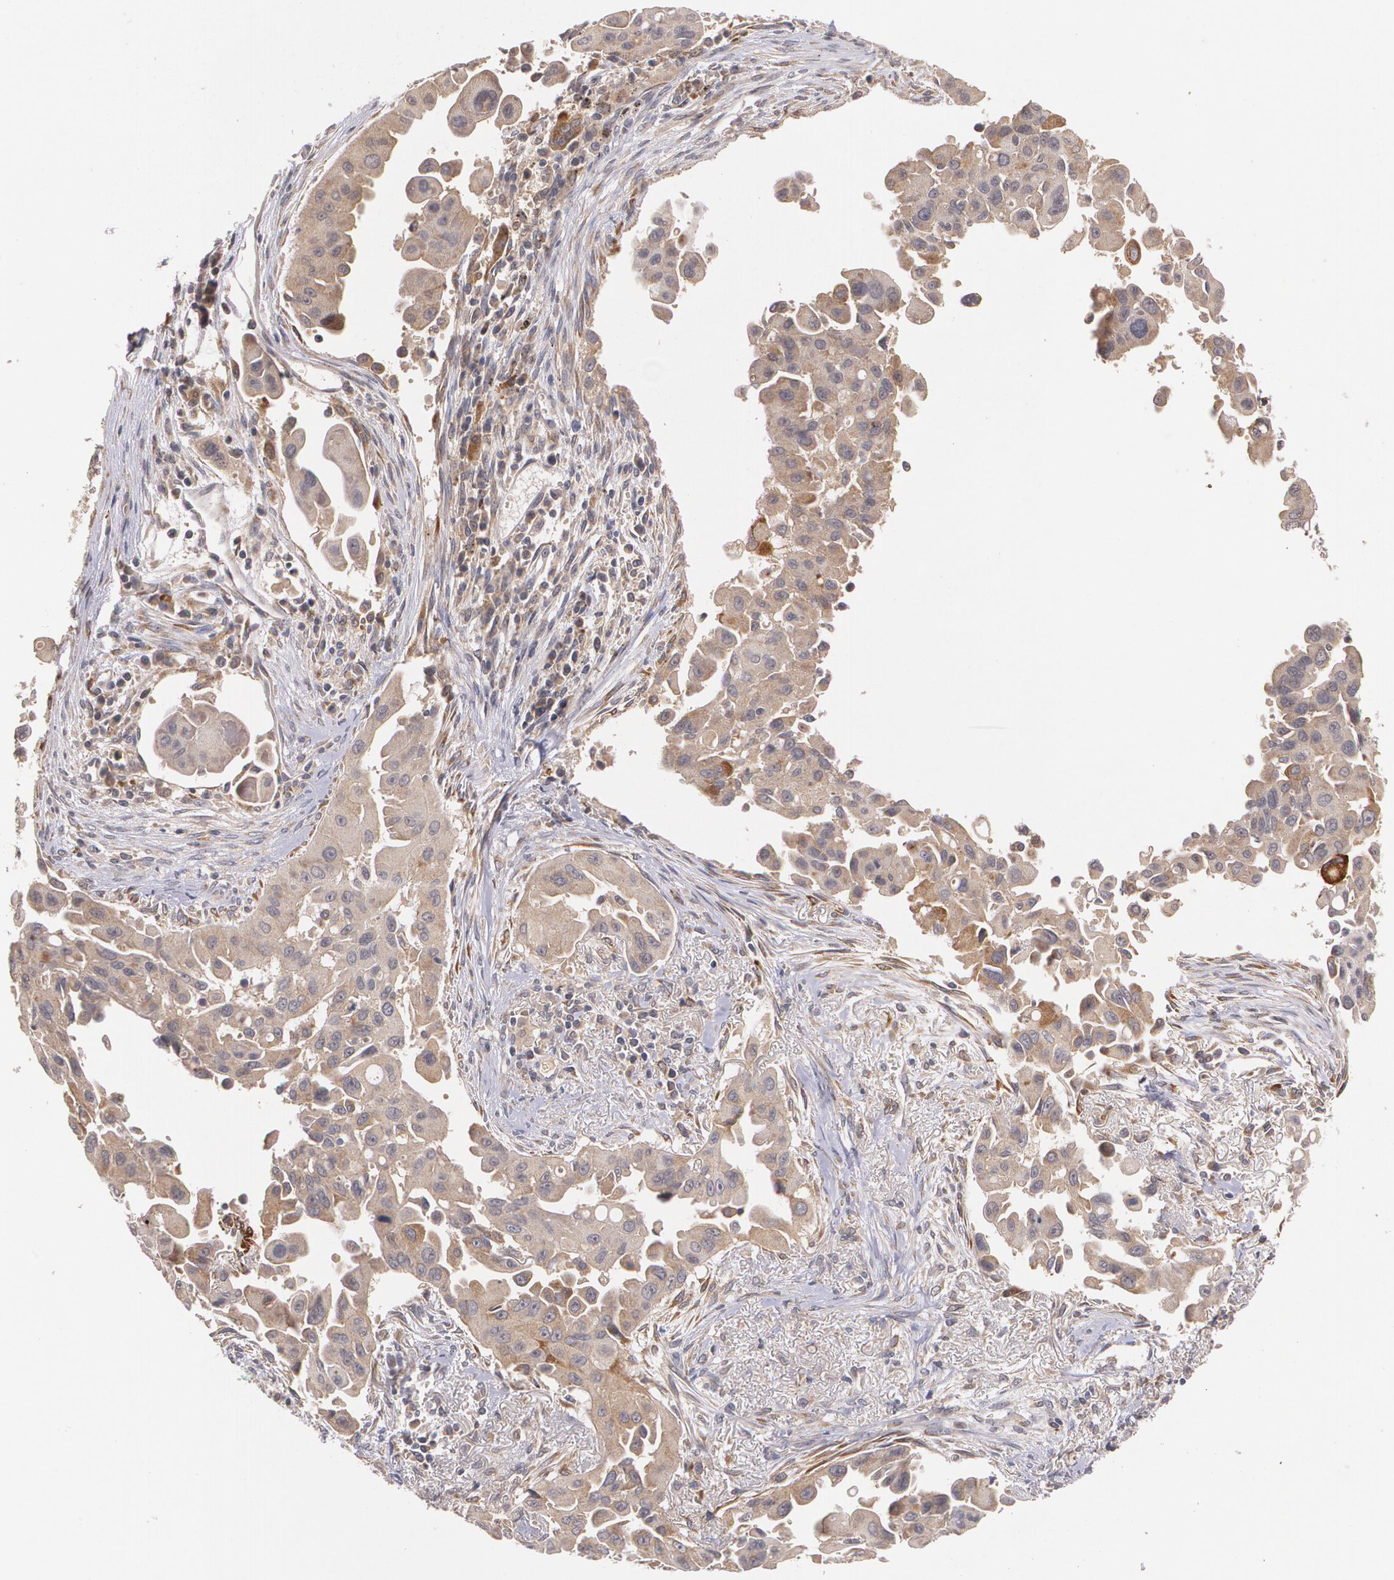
{"staining": {"intensity": "moderate", "quantity": ">75%", "location": "cytoplasmic/membranous"}, "tissue": "lung cancer", "cell_type": "Tumor cells", "image_type": "cancer", "snomed": [{"axis": "morphology", "description": "Adenocarcinoma, NOS"}, {"axis": "topography", "description": "Lung"}], "caption": "A brown stain labels moderate cytoplasmic/membranous positivity of a protein in human lung cancer tumor cells. (IHC, brightfield microscopy, high magnification).", "gene": "IFNGR2", "patient": {"sex": "male", "age": 68}}